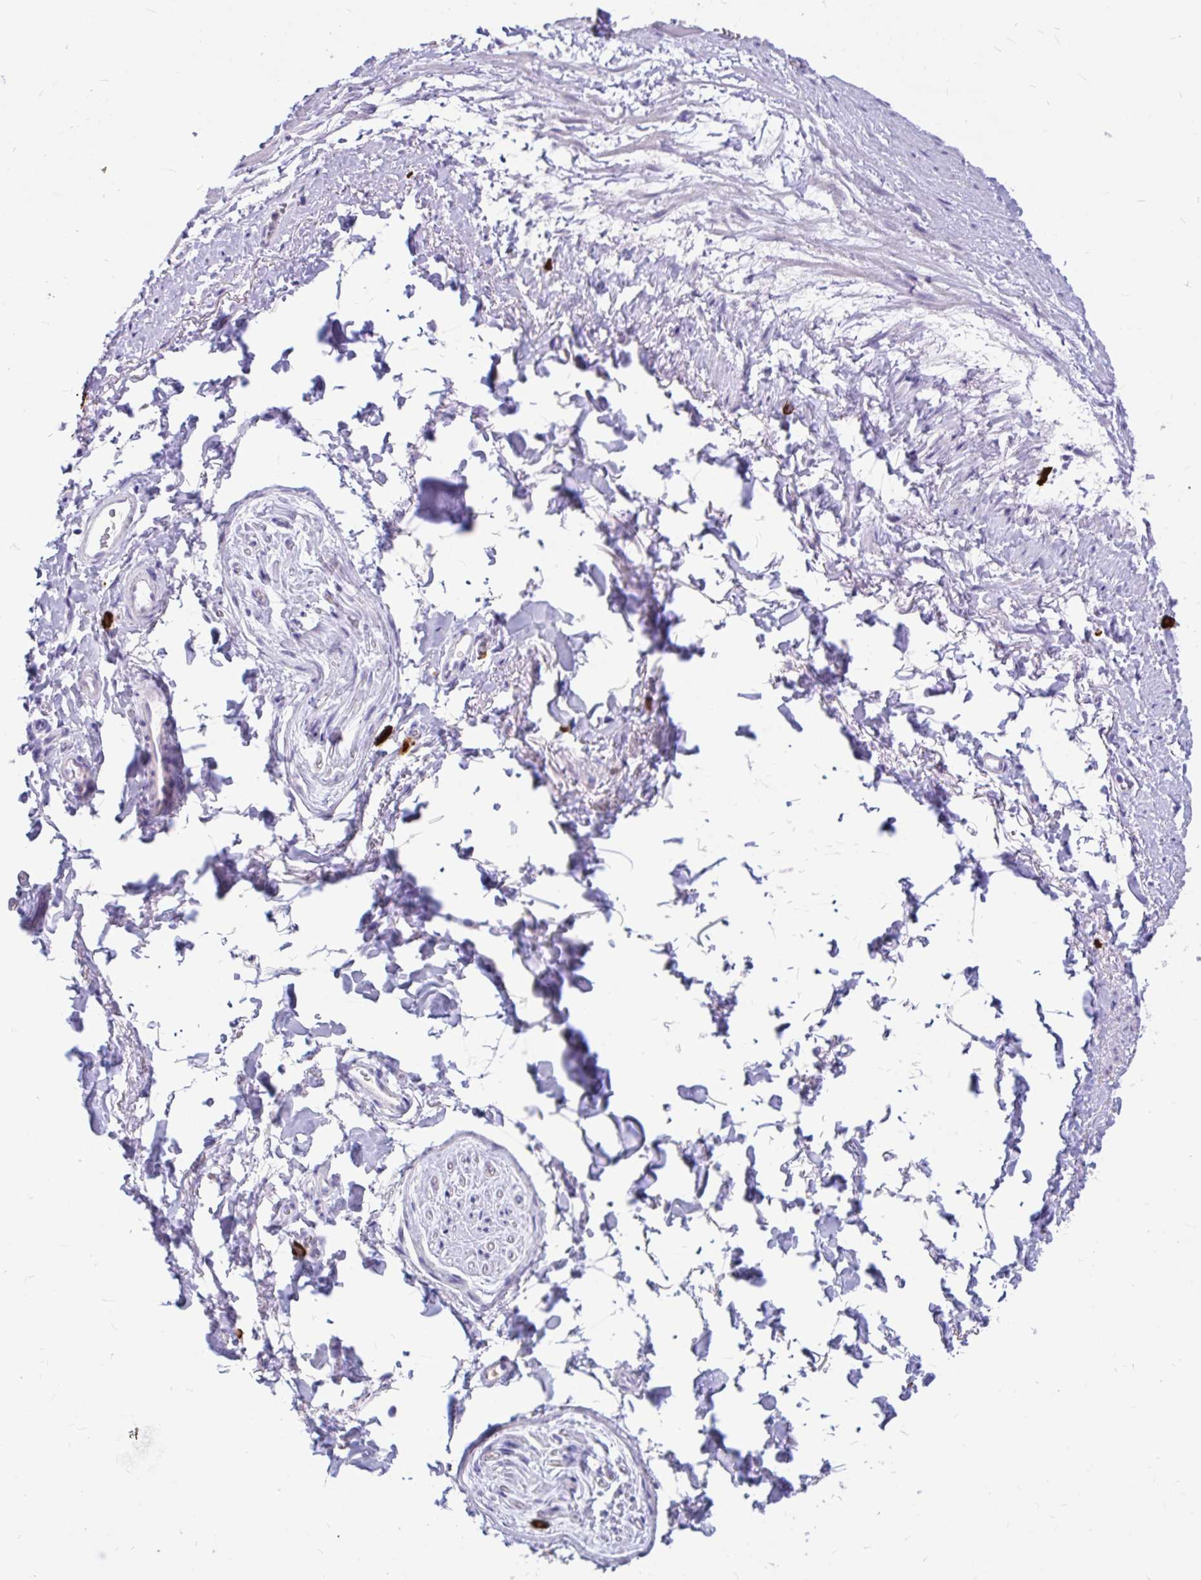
{"staining": {"intensity": "negative", "quantity": "none", "location": "none"}, "tissue": "adipose tissue", "cell_type": "Adipocytes", "image_type": "normal", "snomed": [{"axis": "morphology", "description": "Normal tissue, NOS"}, {"axis": "topography", "description": "Vulva"}, {"axis": "topography", "description": "Peripheral nerve tissue"}], "caption": "There is no significant expression in adipocytes of adipose tissue. (IHC, brightfield microscopy, high magnification).", "gene": "MAP1LC3A", "patient": {"sex": "female", "age": 66}}